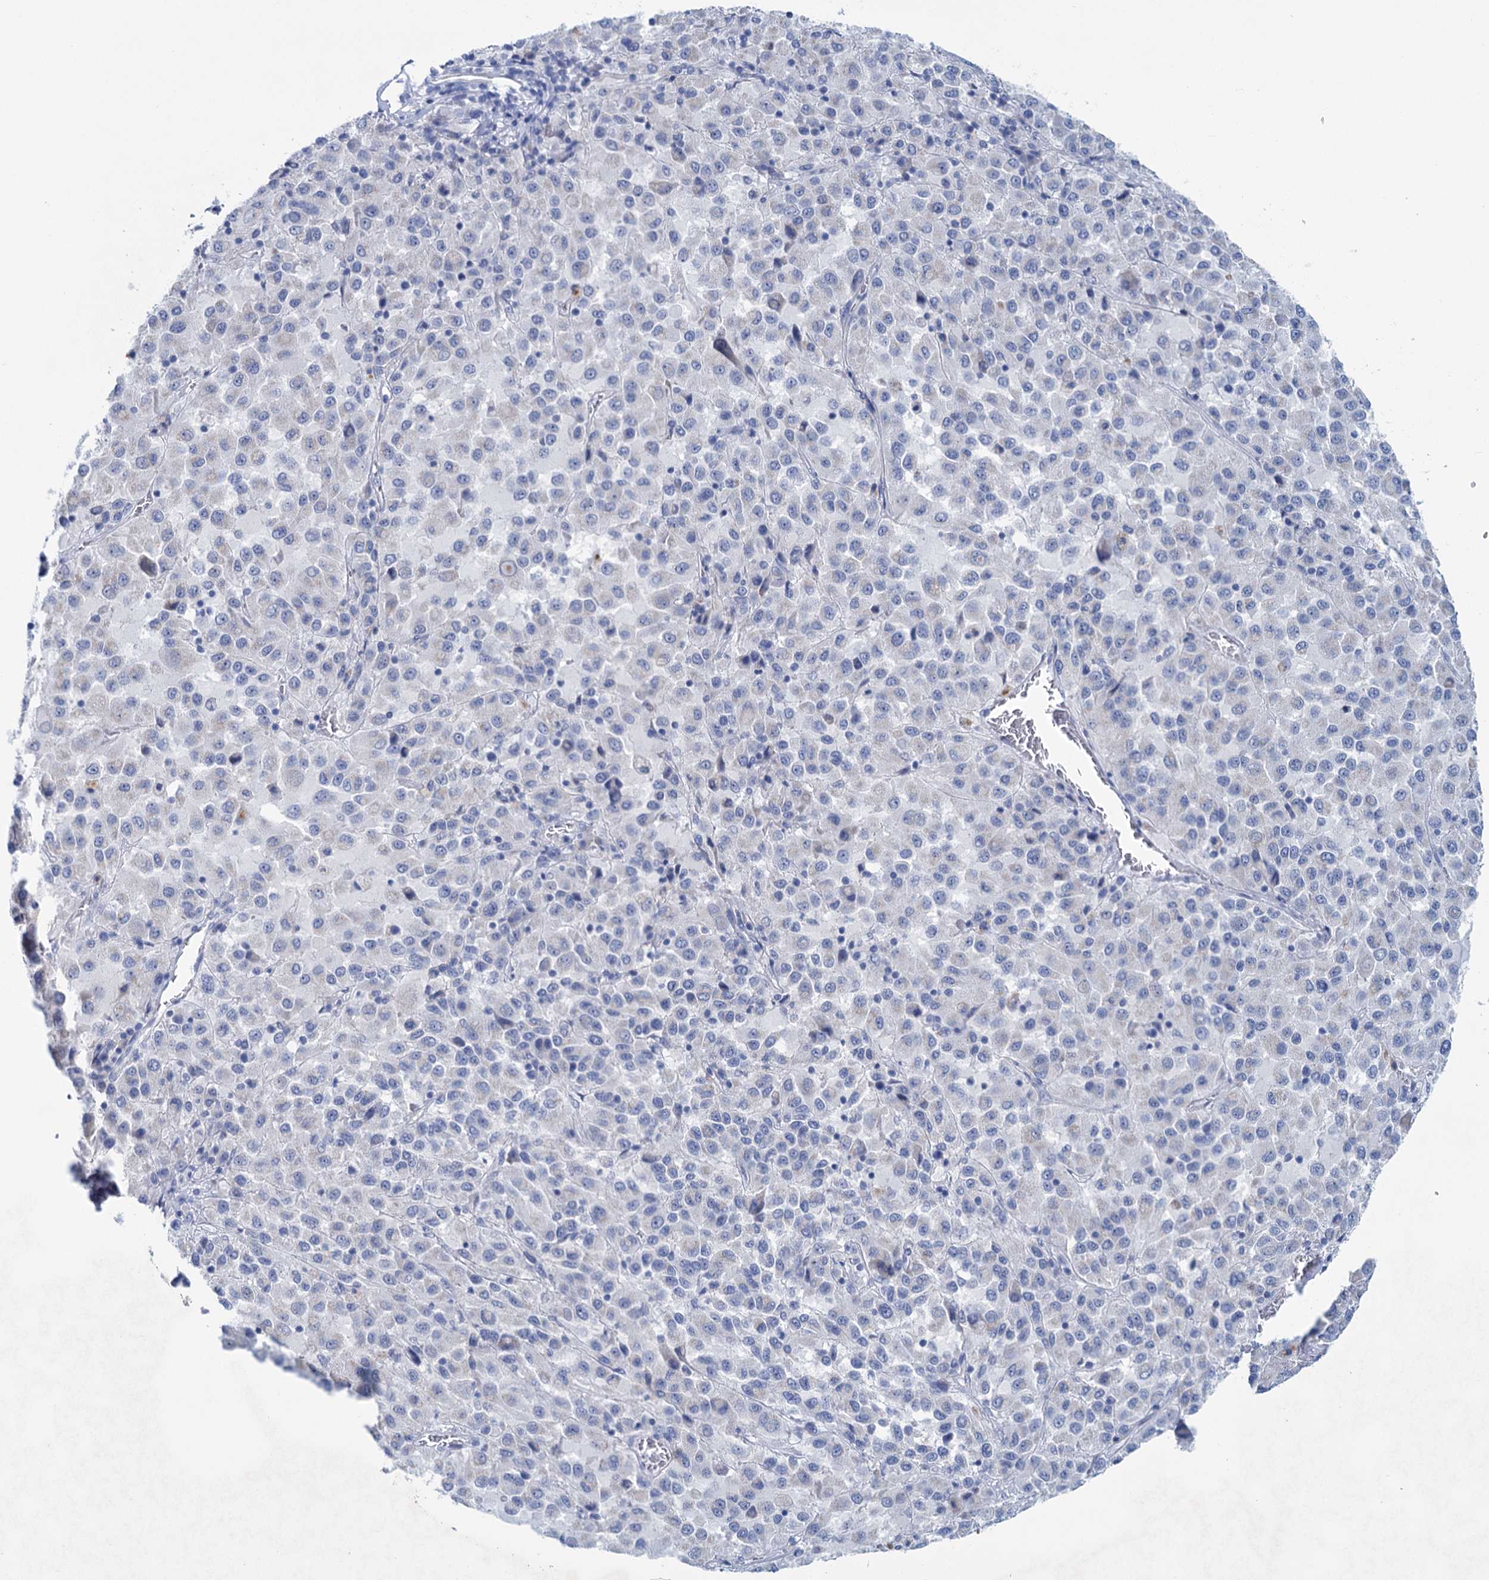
{"staining": {"intensity": "negative", "quantity": "none", "location": "none"}, "tissue": "melanoma", "cell_type": "Tumor cells", "image_type": "cancer", "snomed": [{"axis": "morphology", "description": "Malignant melanoma, Metastatic site"}, {"axis": "topography", "description": "Lung"}], "caption": "This is an immunohistochemistry photomicrograph of human malignant melanoma (metastatic site). There is no staining in tumor cells.", "gene": "MYOZ3", "patient": {"sex": "male", "age": 64}}